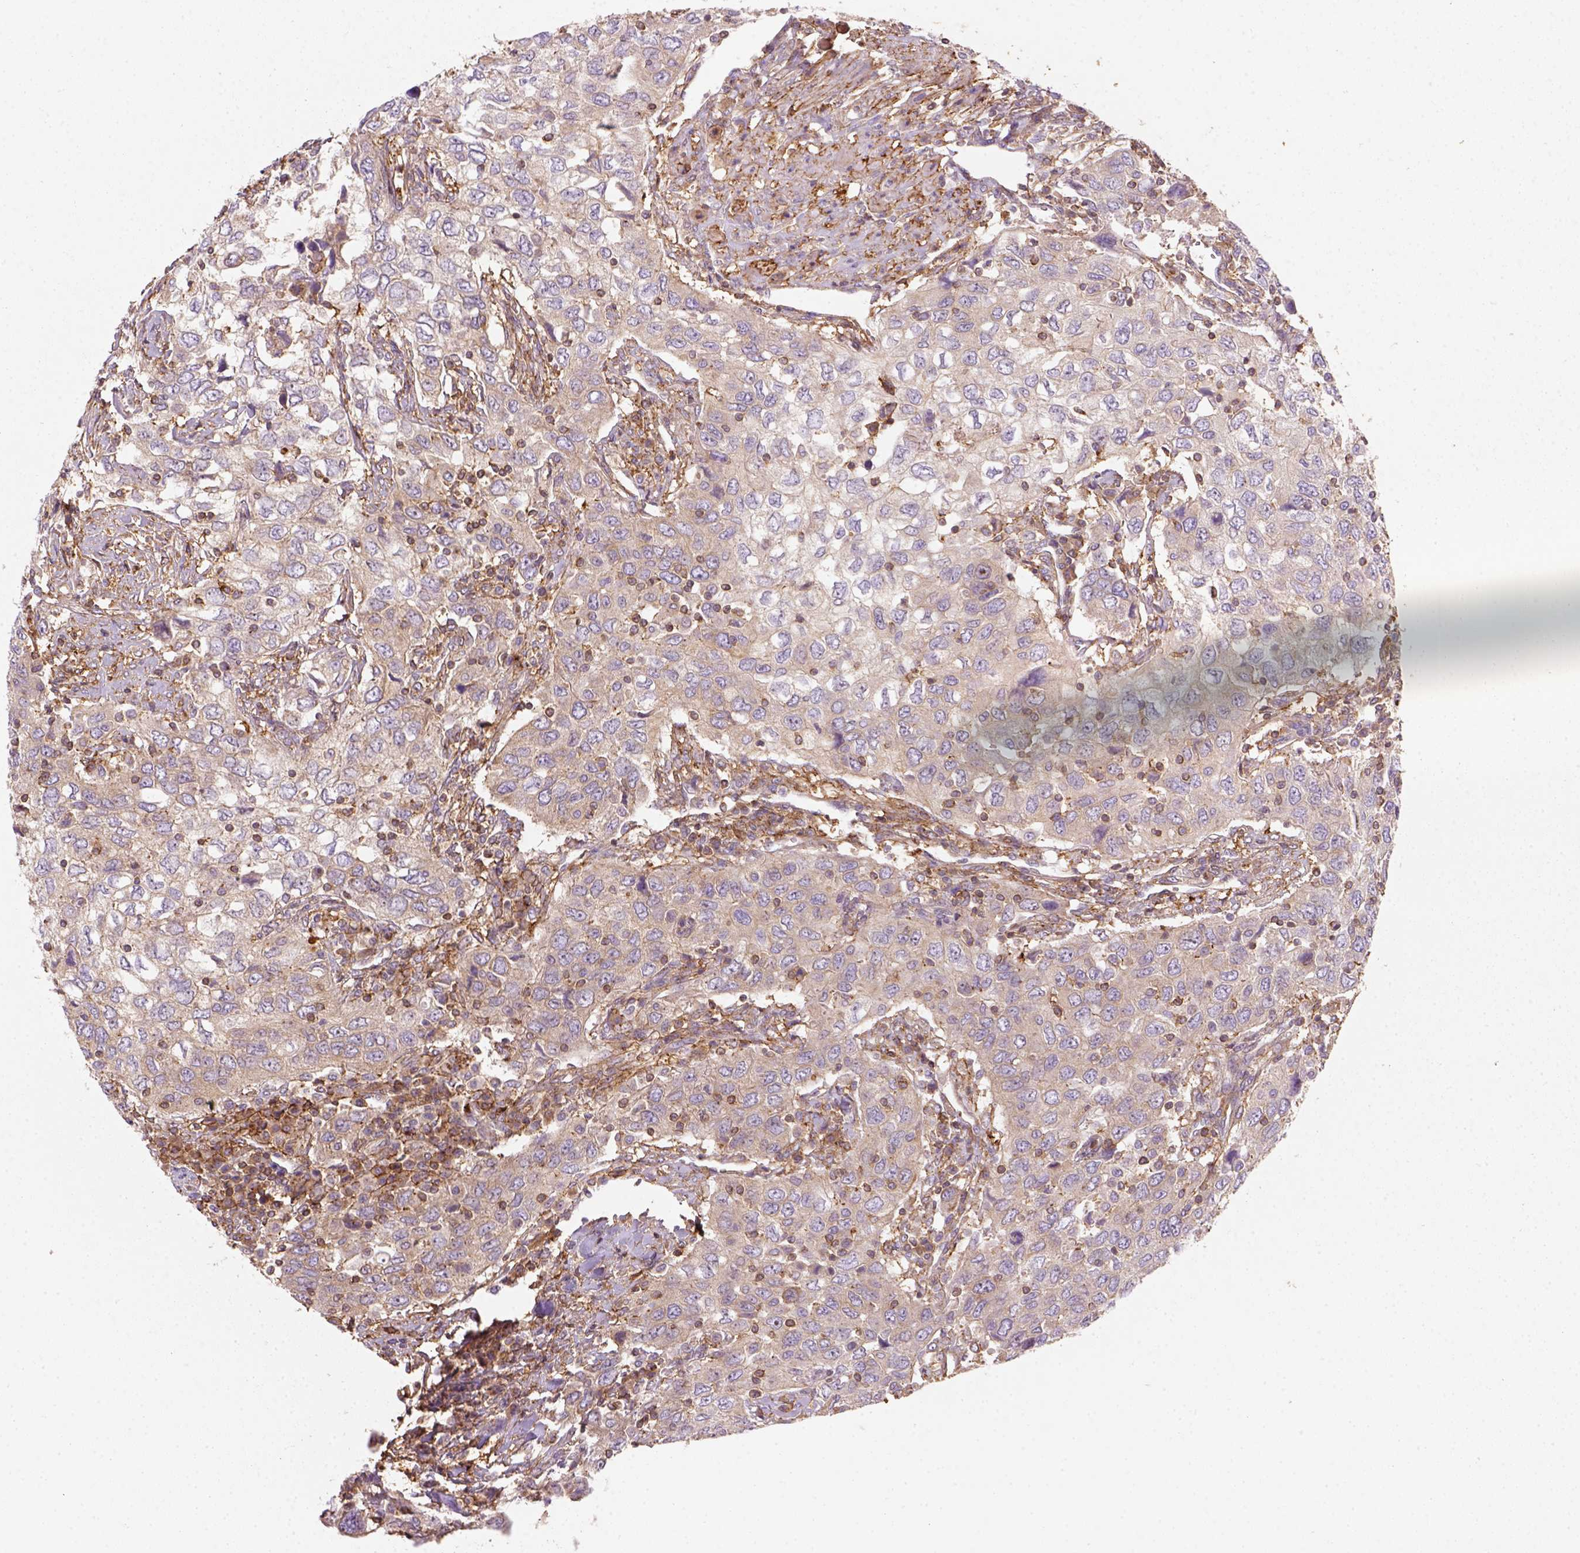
{"staining": {"intensity": "weak", "quantity": ">75%", "location": "cytoplasmic/membranous"}, "tissue": "urothelial cancer", "cell_type": "Tumor cells", "image_type": "cancer", "snomed": [{"axis": "morphology", "description": "Urothelial carcinoma, High grade"}, {"axis": "topography", "description": "Urinary bladder"}], "caption": "IHC (DAB) staining of high-grade urothelial carcinoma reveals weak cytoplasmic/membranous protein positivity in about >75% of tumor cells.", "gene": "GPRC5D", "patient": {"sex": "male", "age": 76}}